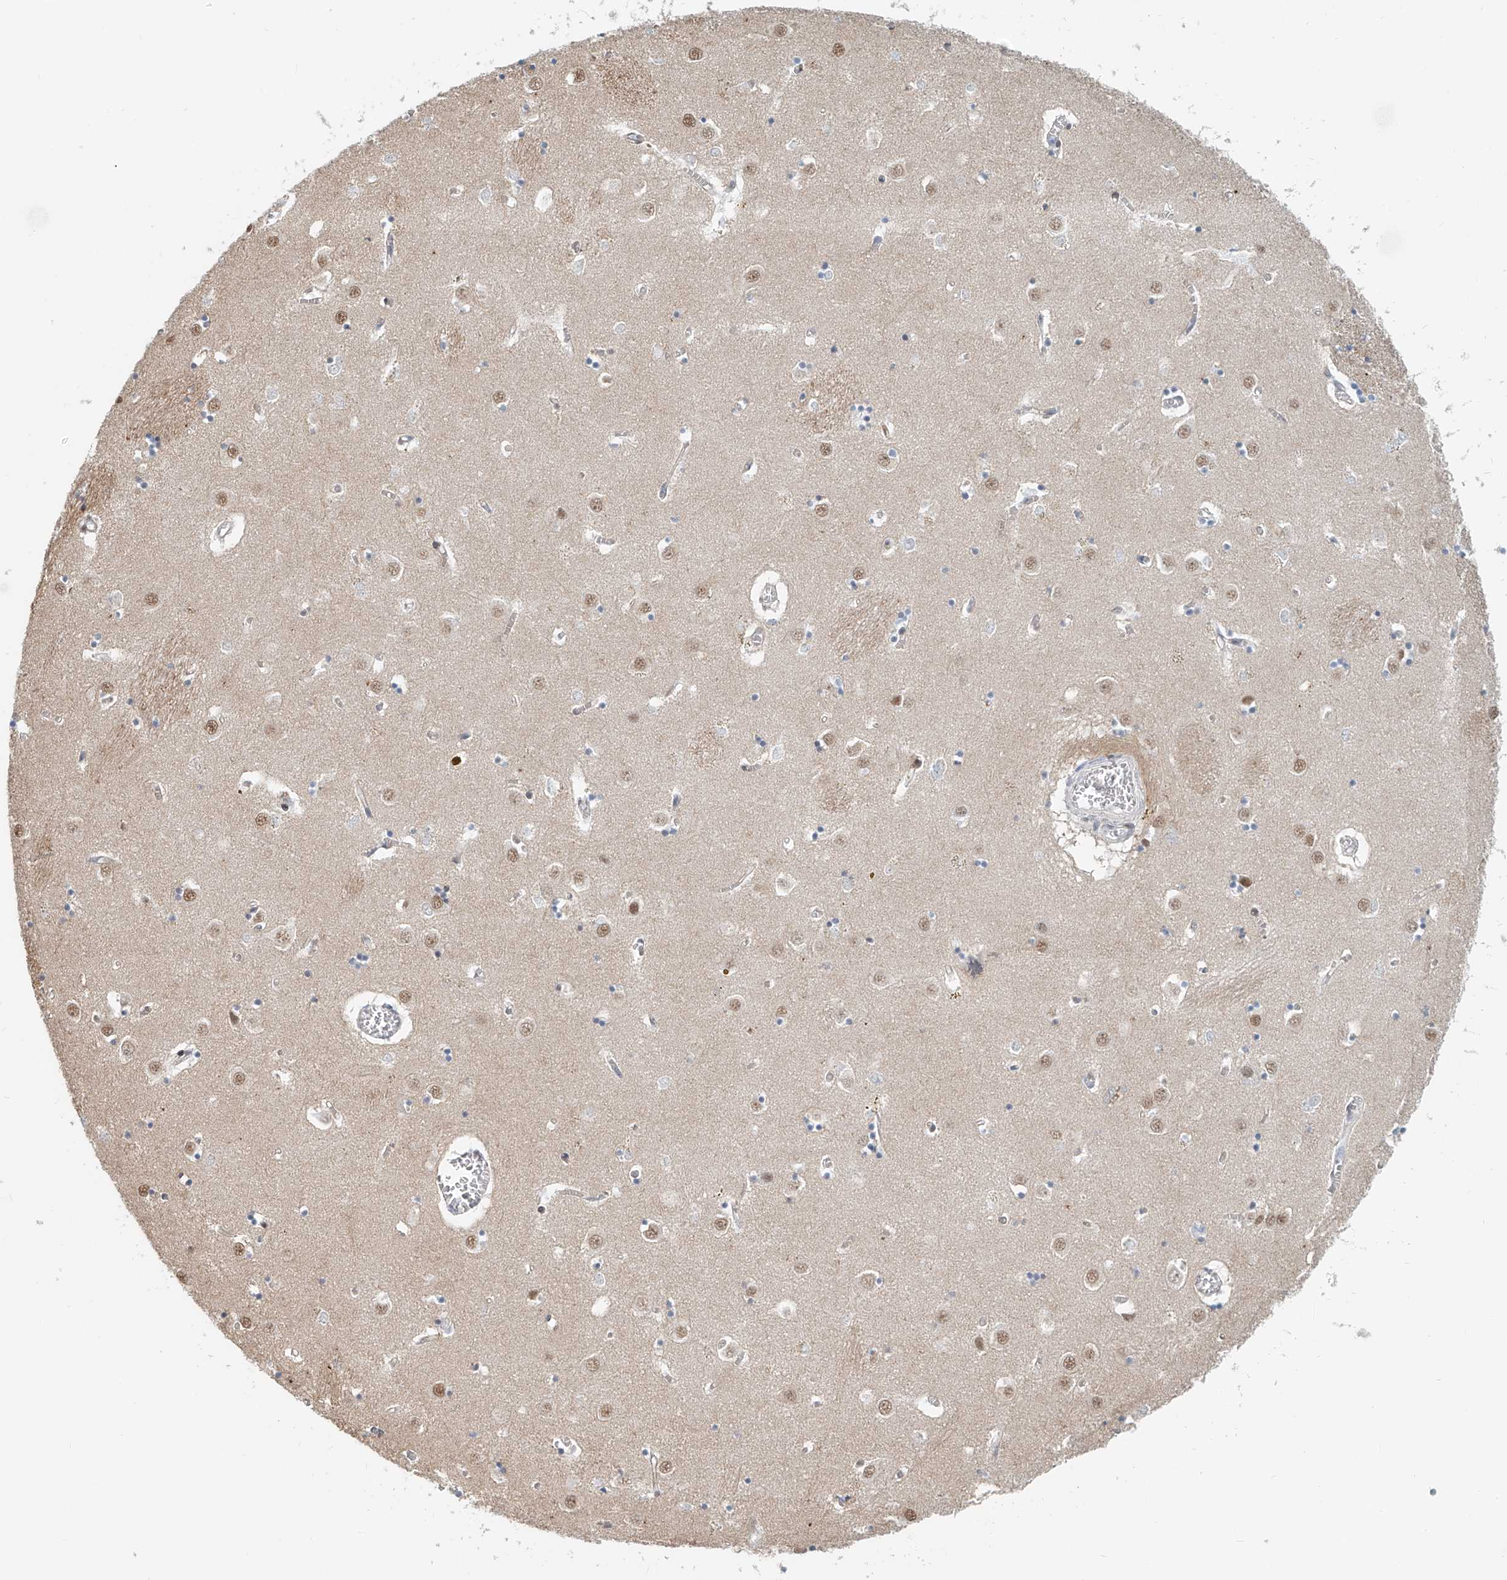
{"staining": {"intensity": "moderate", "quantity": "<25%", "location": "nuclear"}, "tissue": "caudate", "cell_type": "Glial cells", "image_type": "normal", "snomed": [{"axis": "morphology", "description": "Normal tissue, NOS"}, {"axis": "topography", "description": "Lateral ventricle wall"}], "caption": "Protein staining by IHC reveals moderate nuclear expression in approximately <25% of glial cells in unremarkable caudate.", "gene": "SASH1", "patient": {"sex": "male", "age": 70}}